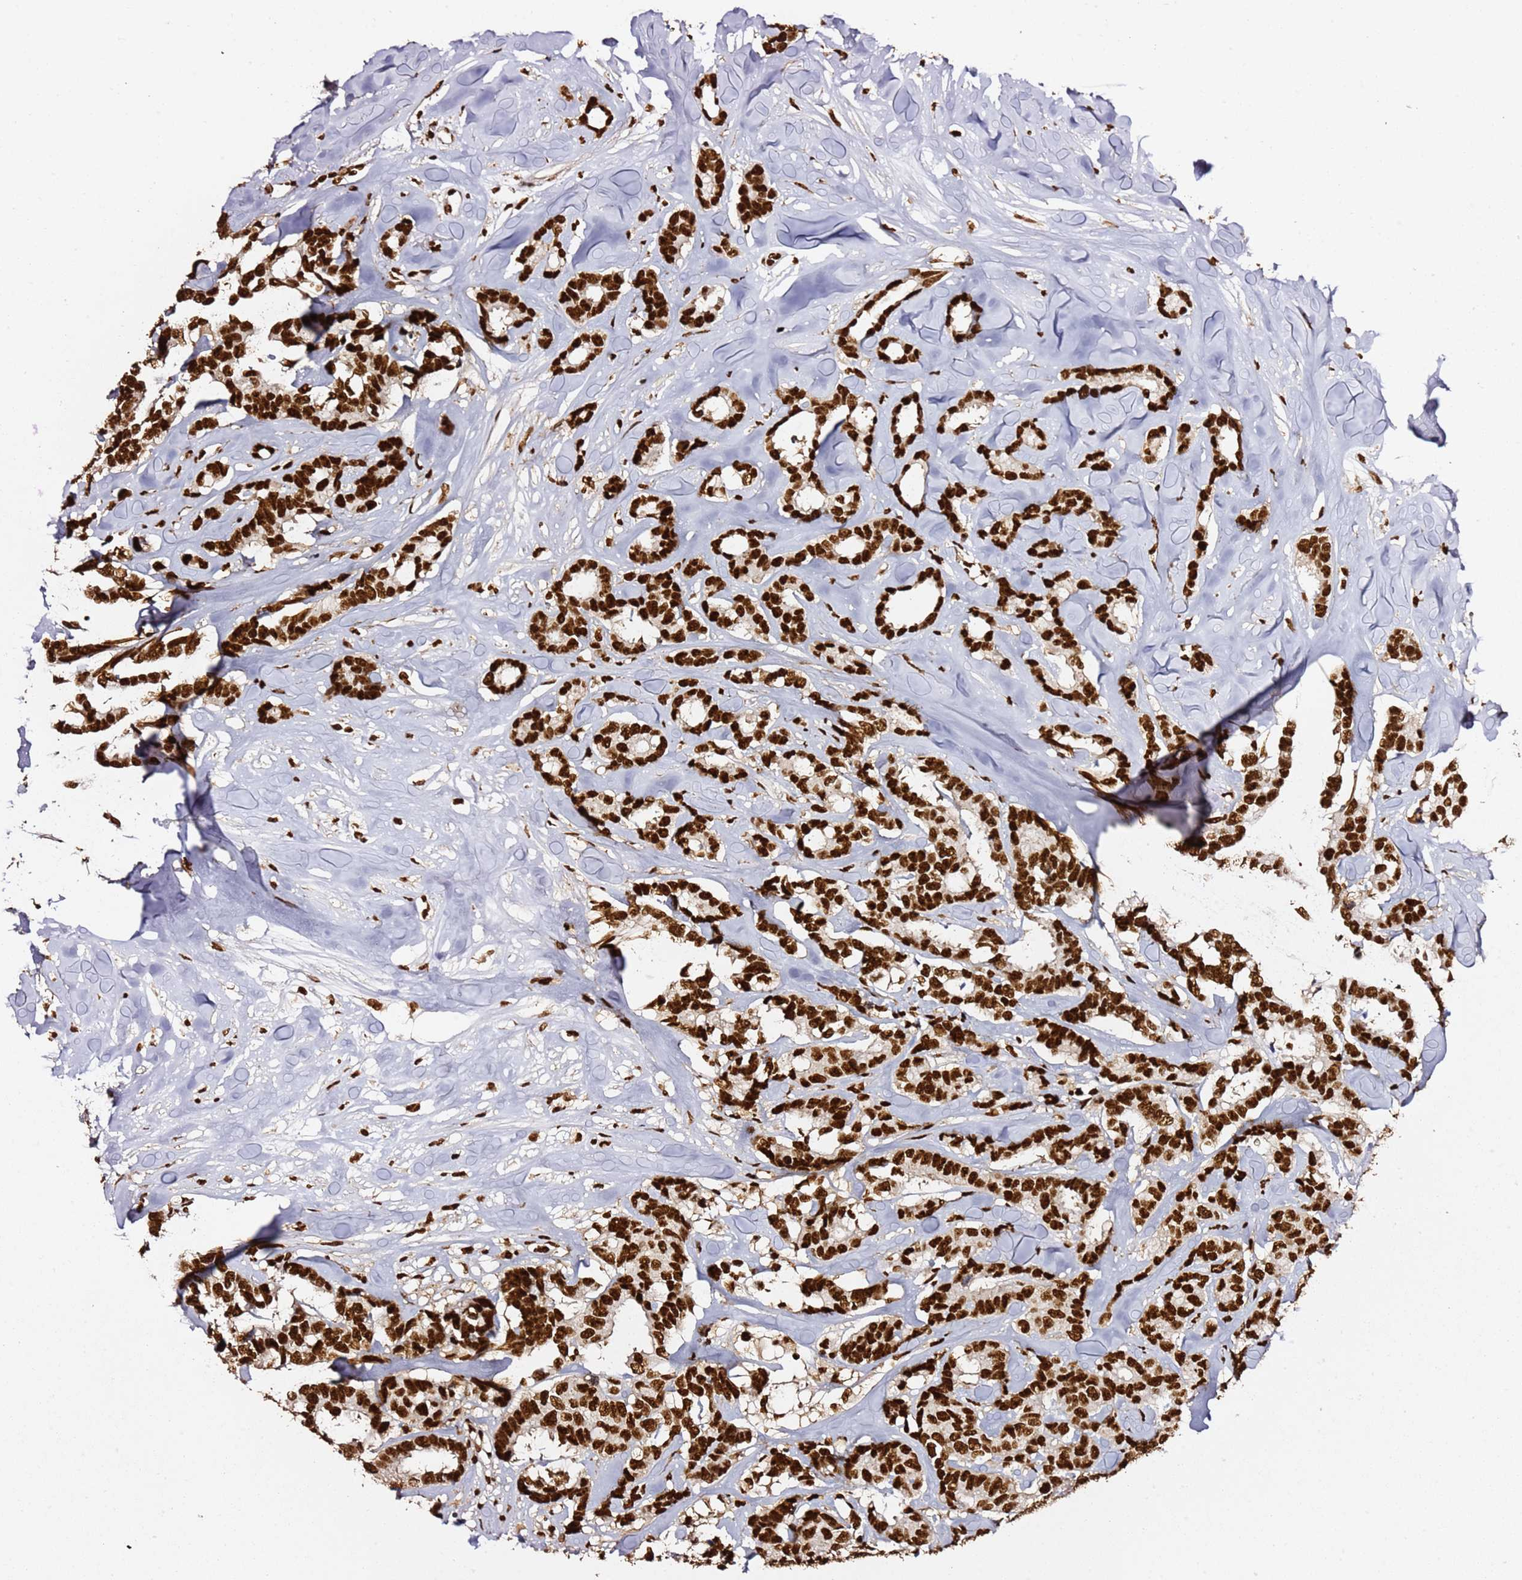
{"staining": {"intensity": "strong", "quantity": ">75%", "location": "nuclear"}, "tissue": "breast cancer", "cell_type": "Tumor cells", "image_type": "cancer", "snomed": [{"axis": "morphology", "description": "Duct carcinoma"}, {"axis": "topography", "description": "Breast"}], "caption": "IHC of breast cancer (infiltrating ductal carcinoma) displays high levels of strong nuclear staining in about >75% of tumor cells.", "gene": "C6orf226", "patient": {"sex": "female", "age": 87}}